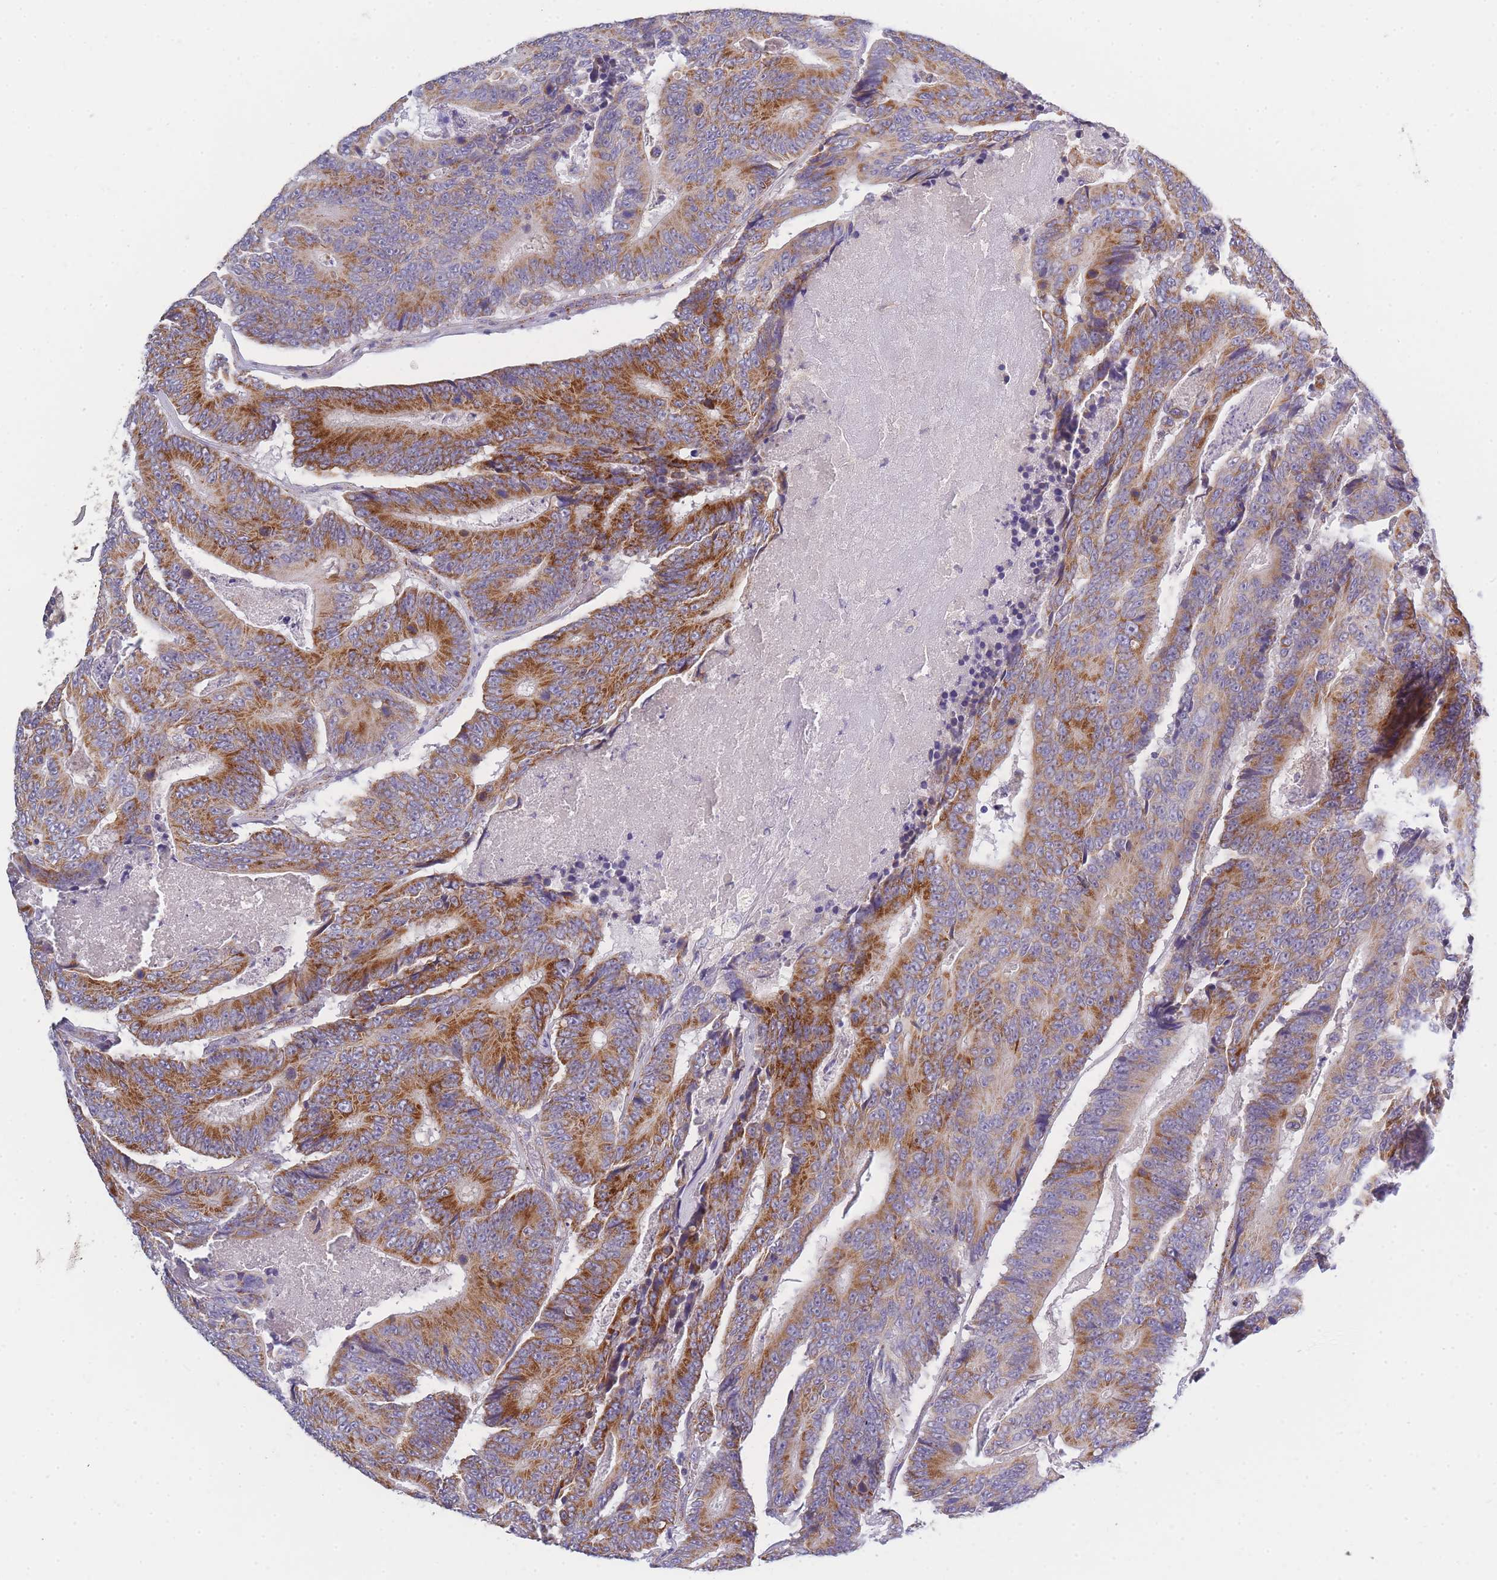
{"staining": {"intensity": "strong", "quantity": "<25%", "location": "cytoplasmic/membranous"}, "tissue": "colorectal cancer", "cell_type": "Tumor cells", "image_type": "cancer", "snomed": [{"axis": "morphology", "description": "Adenocarcinoma, NOS"}, {"axis": "topography", "description": "Colon"}], "caption": "A brown stain shows strong cytoplasmic/membranous positivity of a protein in adenocarcinoma (colorectal) tumor cells.", "gene": "MRPS11", "patient": {"sex": "male", "age": 83}}